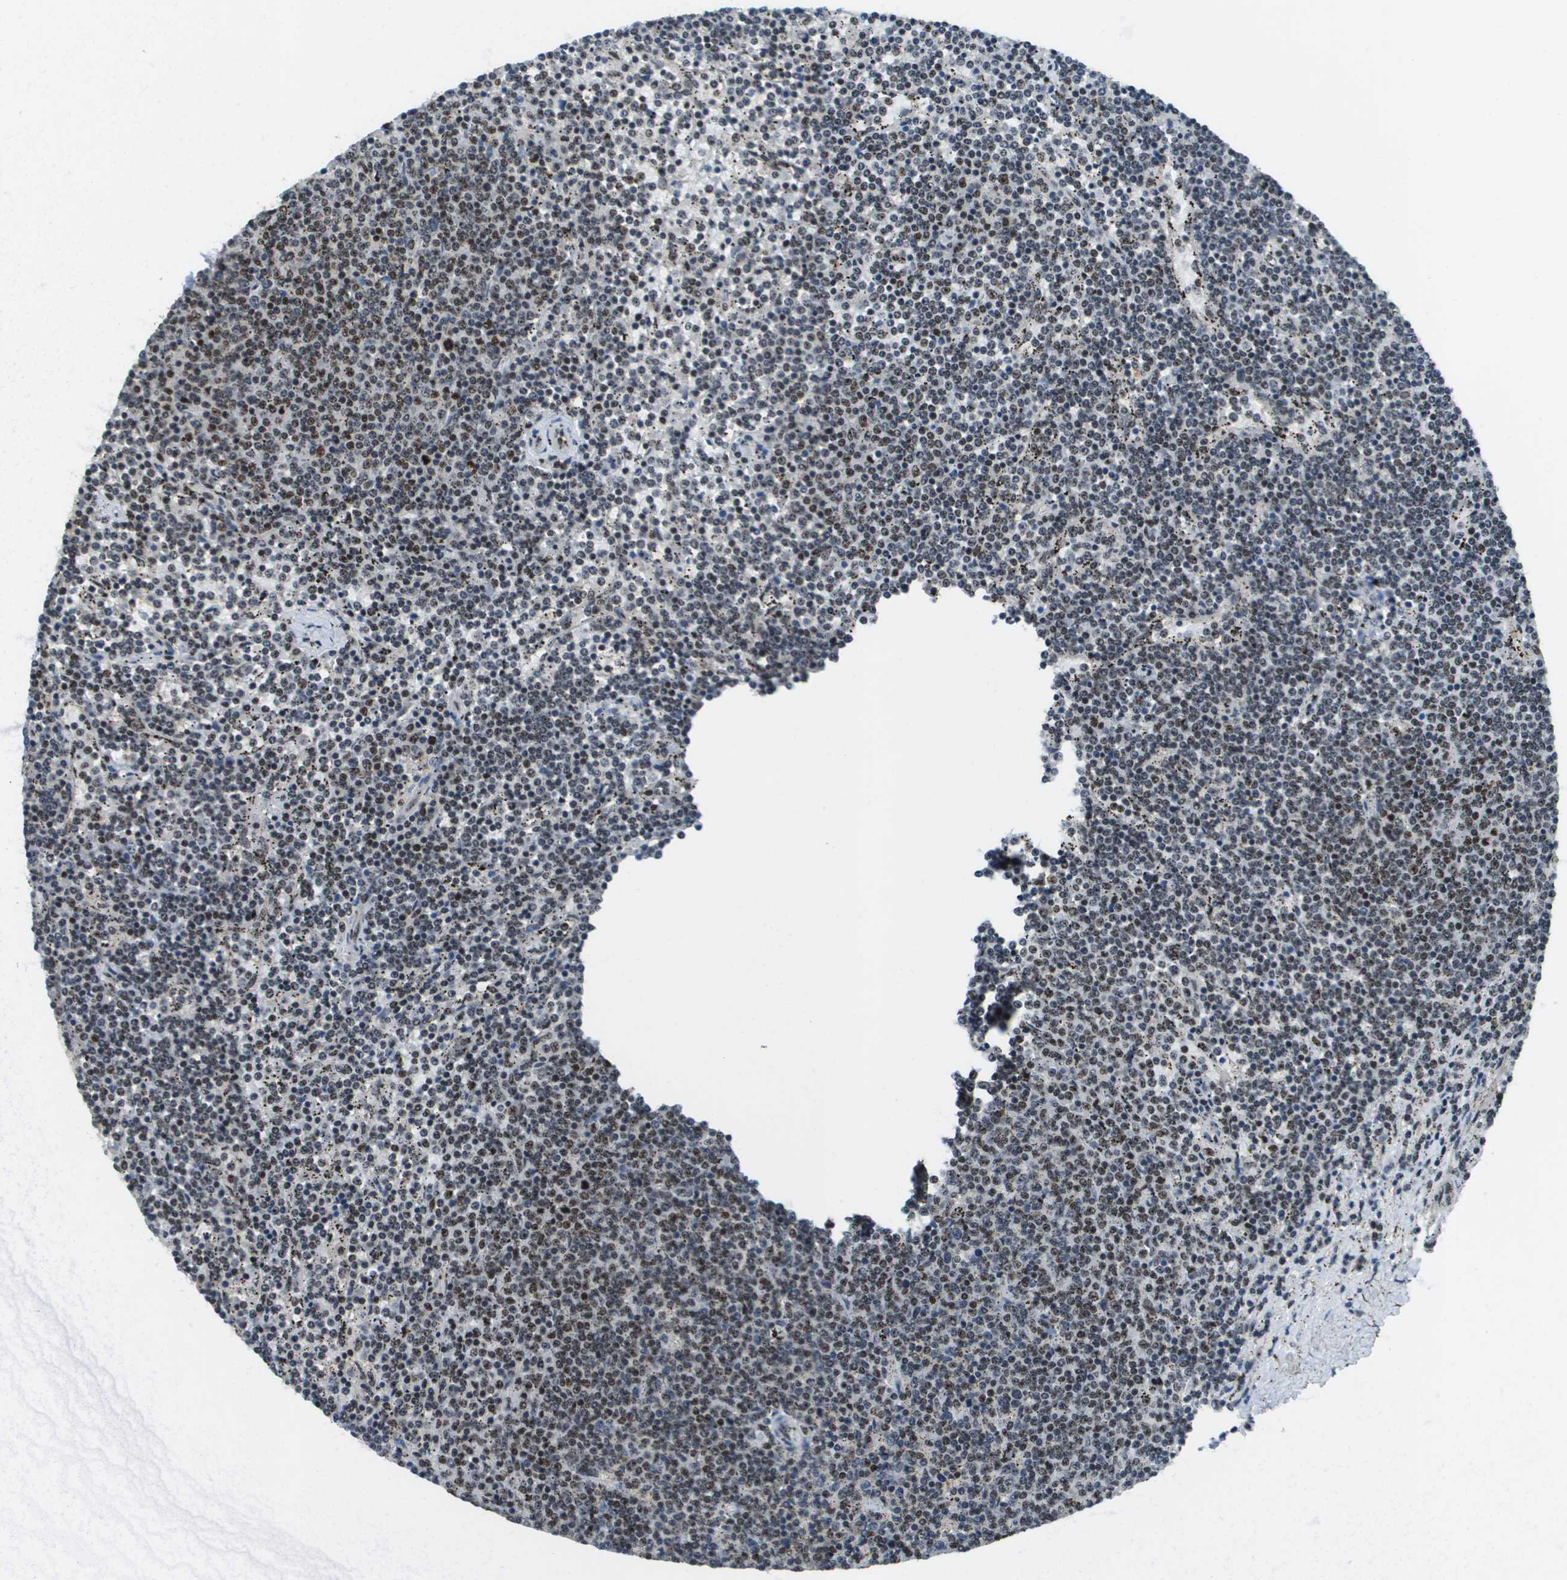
{"staining": {"intensity": "weak", "quantity": "25%-75%", "location": "nuclear"}, "tissue": "lymphoma", "cell_type": "Tumor cells", "image_type": "cancer", "snomed": [{"axis": "morphology", "description": "Malignant lymphoma, non-Hodgkin's type, Low grade"}, {"axis": "topography", "description": "Spleen"}], "caption": "A histopathology image of low-grade malignant lymphoma, non-Hodgkin's type stained for a protein displays weak nuclear brown staining in tumor cells. (brown staining indicates protein expression, while blue staining denotes nuclei).", "gene": "SP100", "patient": {"sex": "female", "age": 50}}